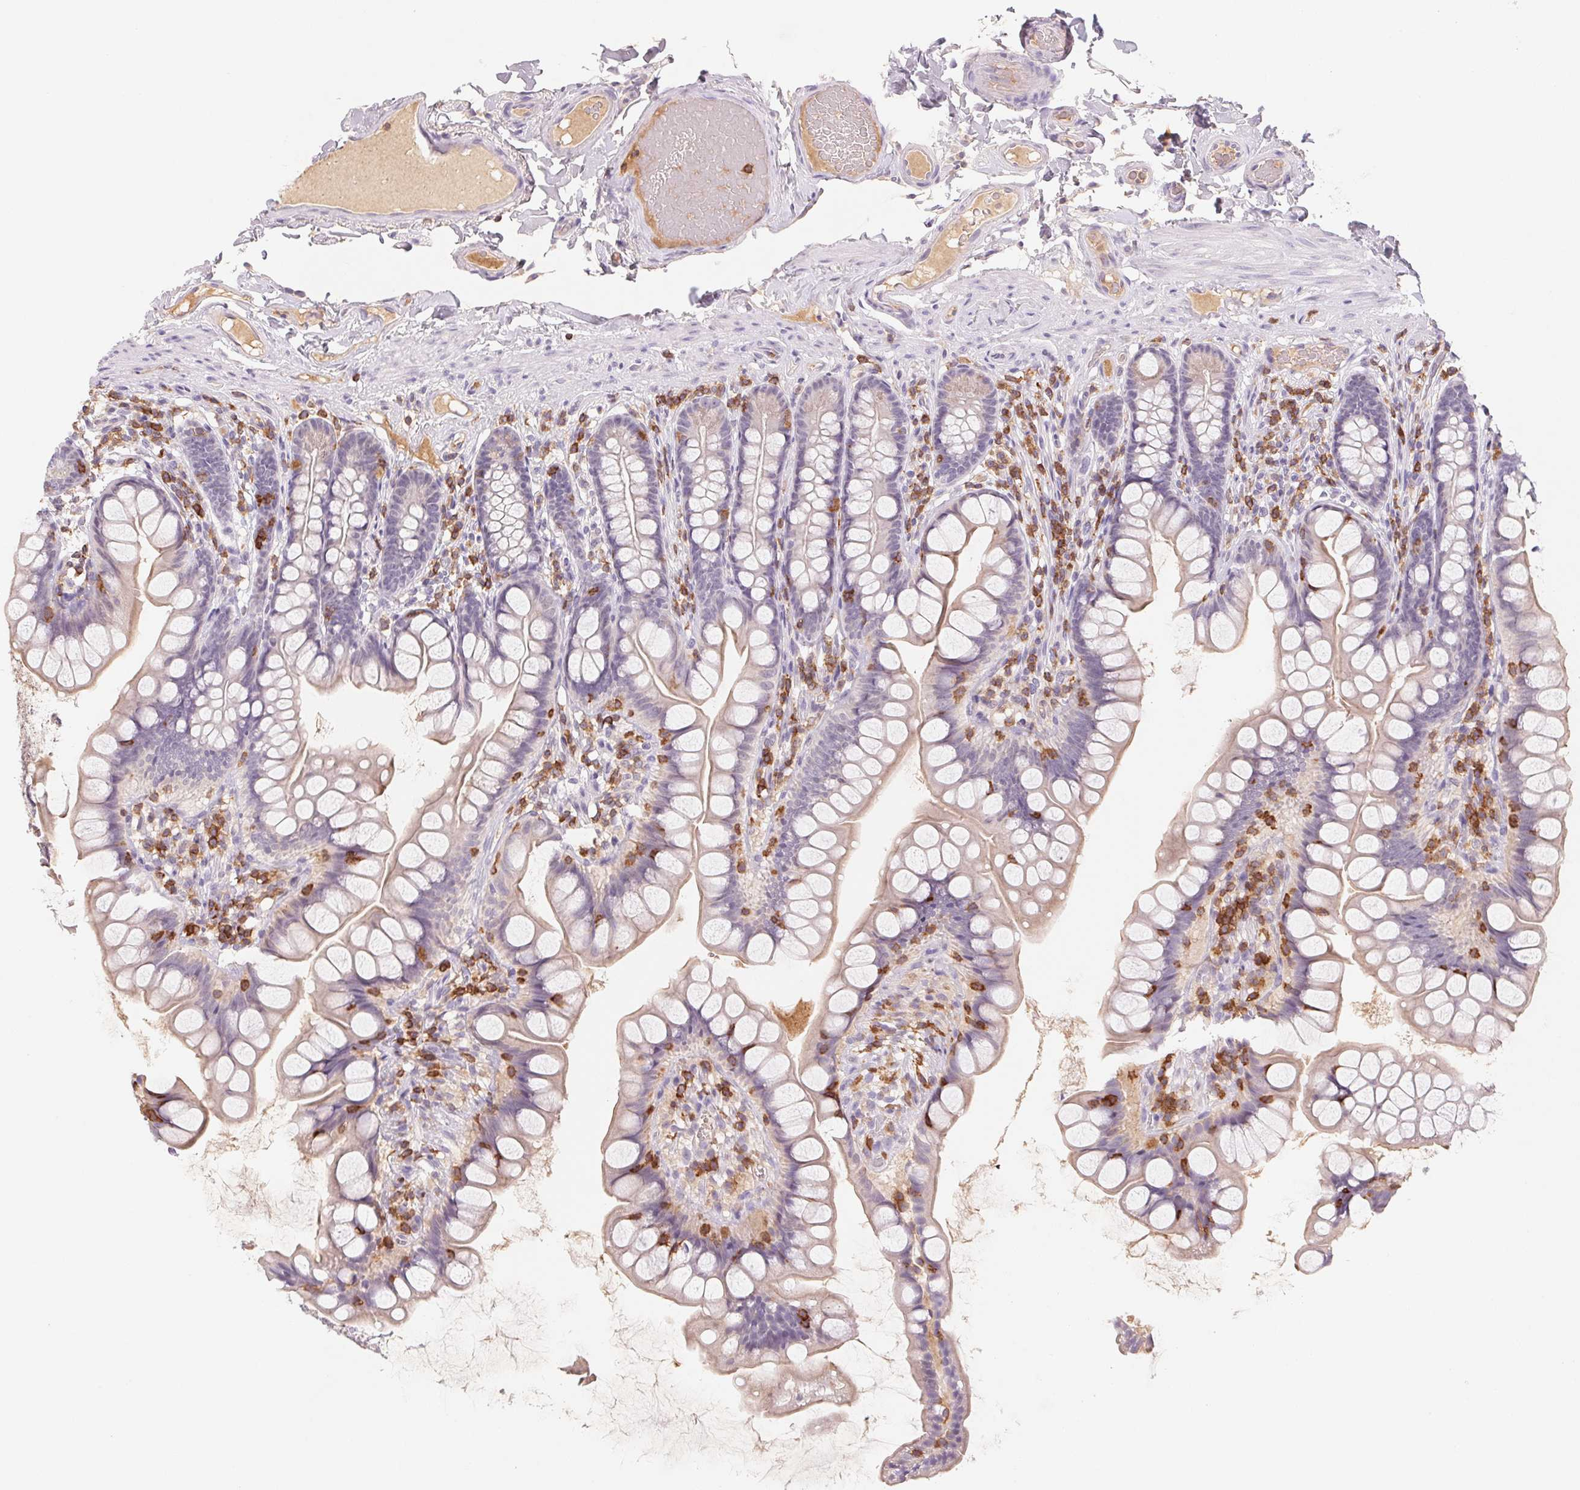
{"staining": {"intensity": "weak", "quantity": "<25%", "location": "cytoplasmic/membranous"}, "tissue": "small intestine", "cell_type": "Glandular cells", "image_type": "normal", "snomed": [{"axis": "morphology", "description": "Normal tissue, NOS"}, {"axis": "topography", "description": "Small intestine"}], "caption": "A high-resolution histopathology image shows immunohistochemistry (IHC) staining of normal small intestine, which reveals no significant staining in glandular cells.", "gene": "KIF26A", "patient": {"sex": "male", "age": 70}}